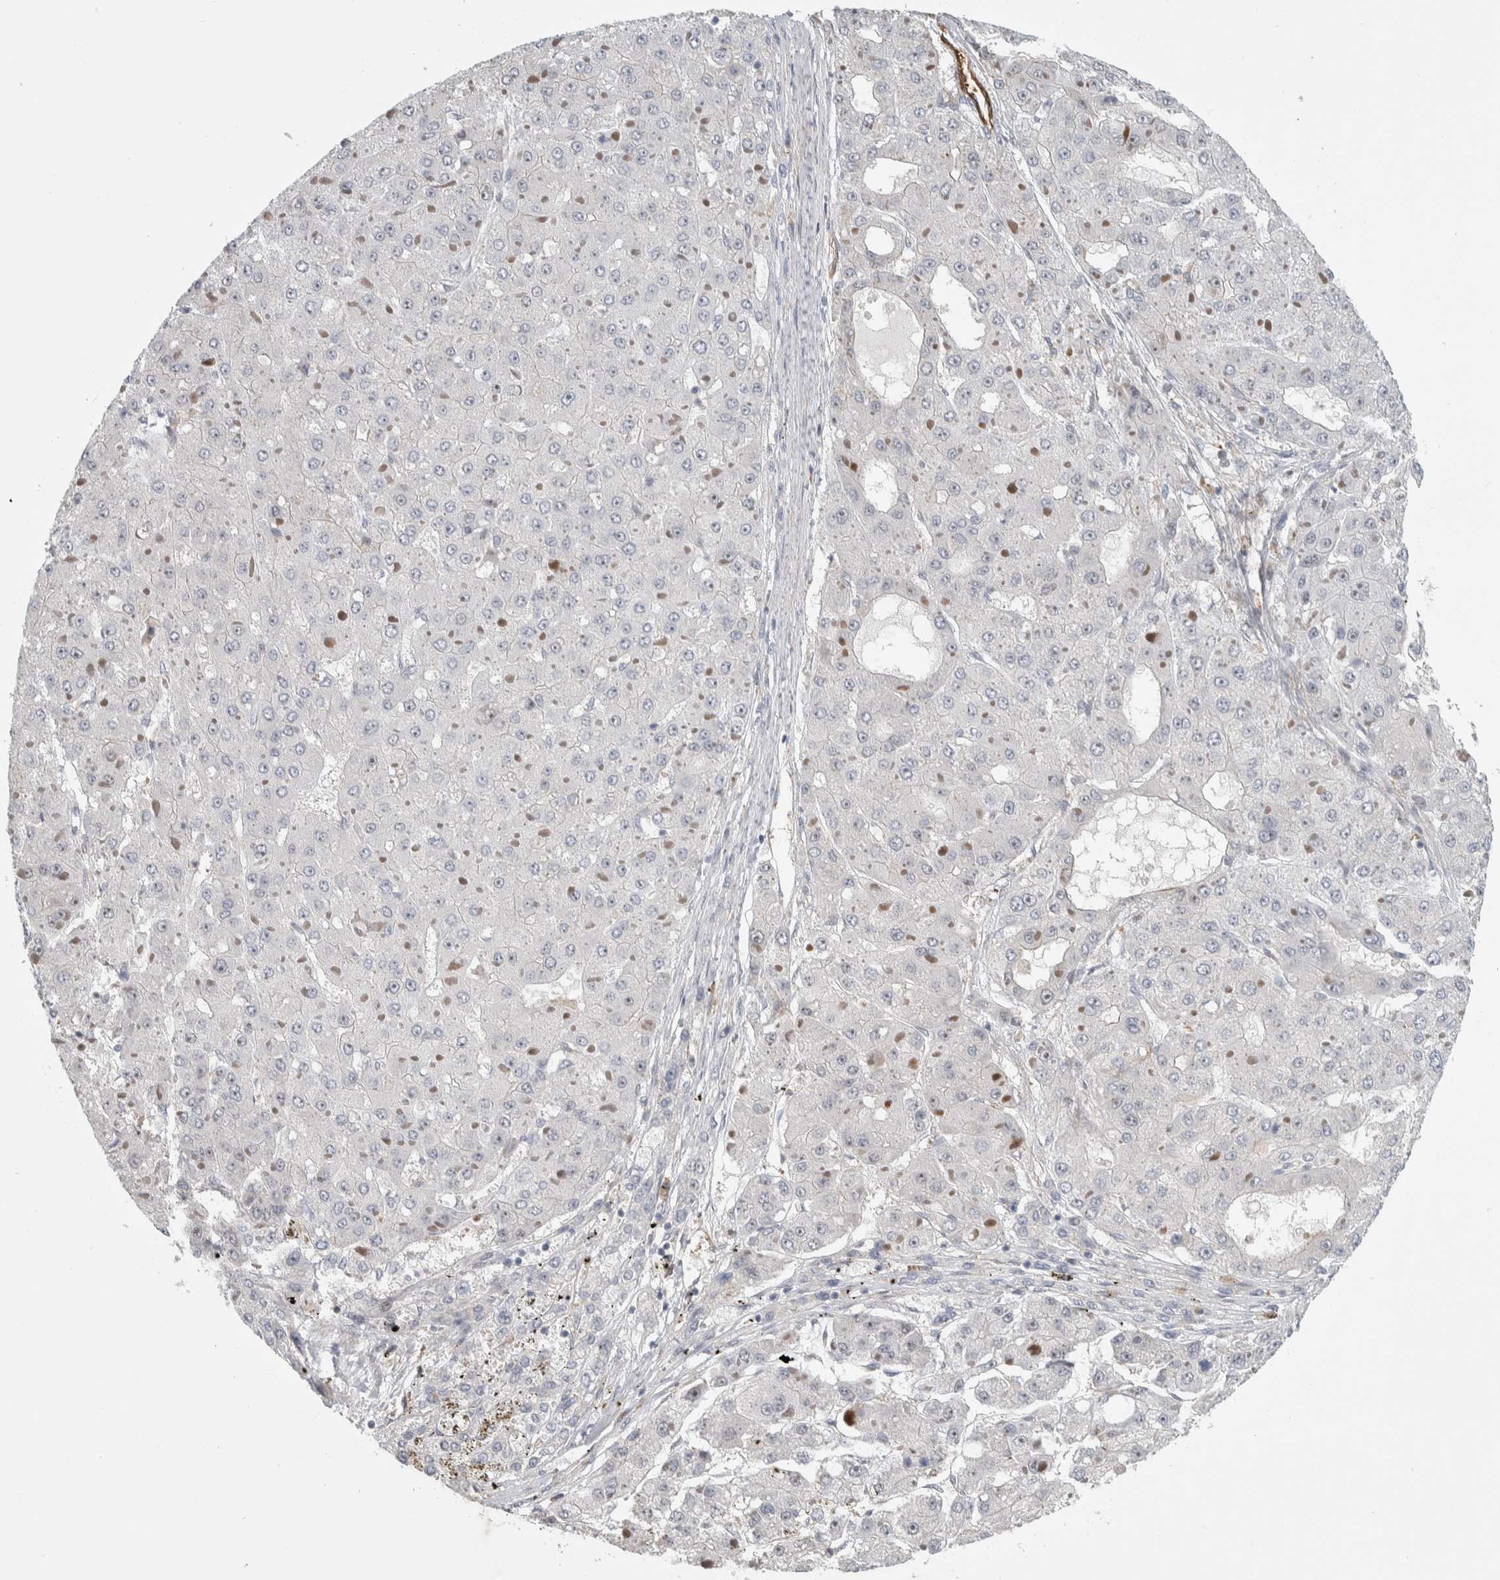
{"staining": {"intensity": "negative", "quantity": "none", "location": "none"}, "tissue": "liver cancer", "cell_type": "Tumor cells", "image_type": "cancer", "snomed": [{"axis": "morphology", "description": "Carcinoma, Hepatocellular, NOS"}, {"axis": "topography", "description": "Liver"}], "caption": "Tumor cells show no significant positivity in liver cancer (hepatocellular carcinoma).", "gene": "MSL1", "patient": {"sex": "female", "age": 73}}